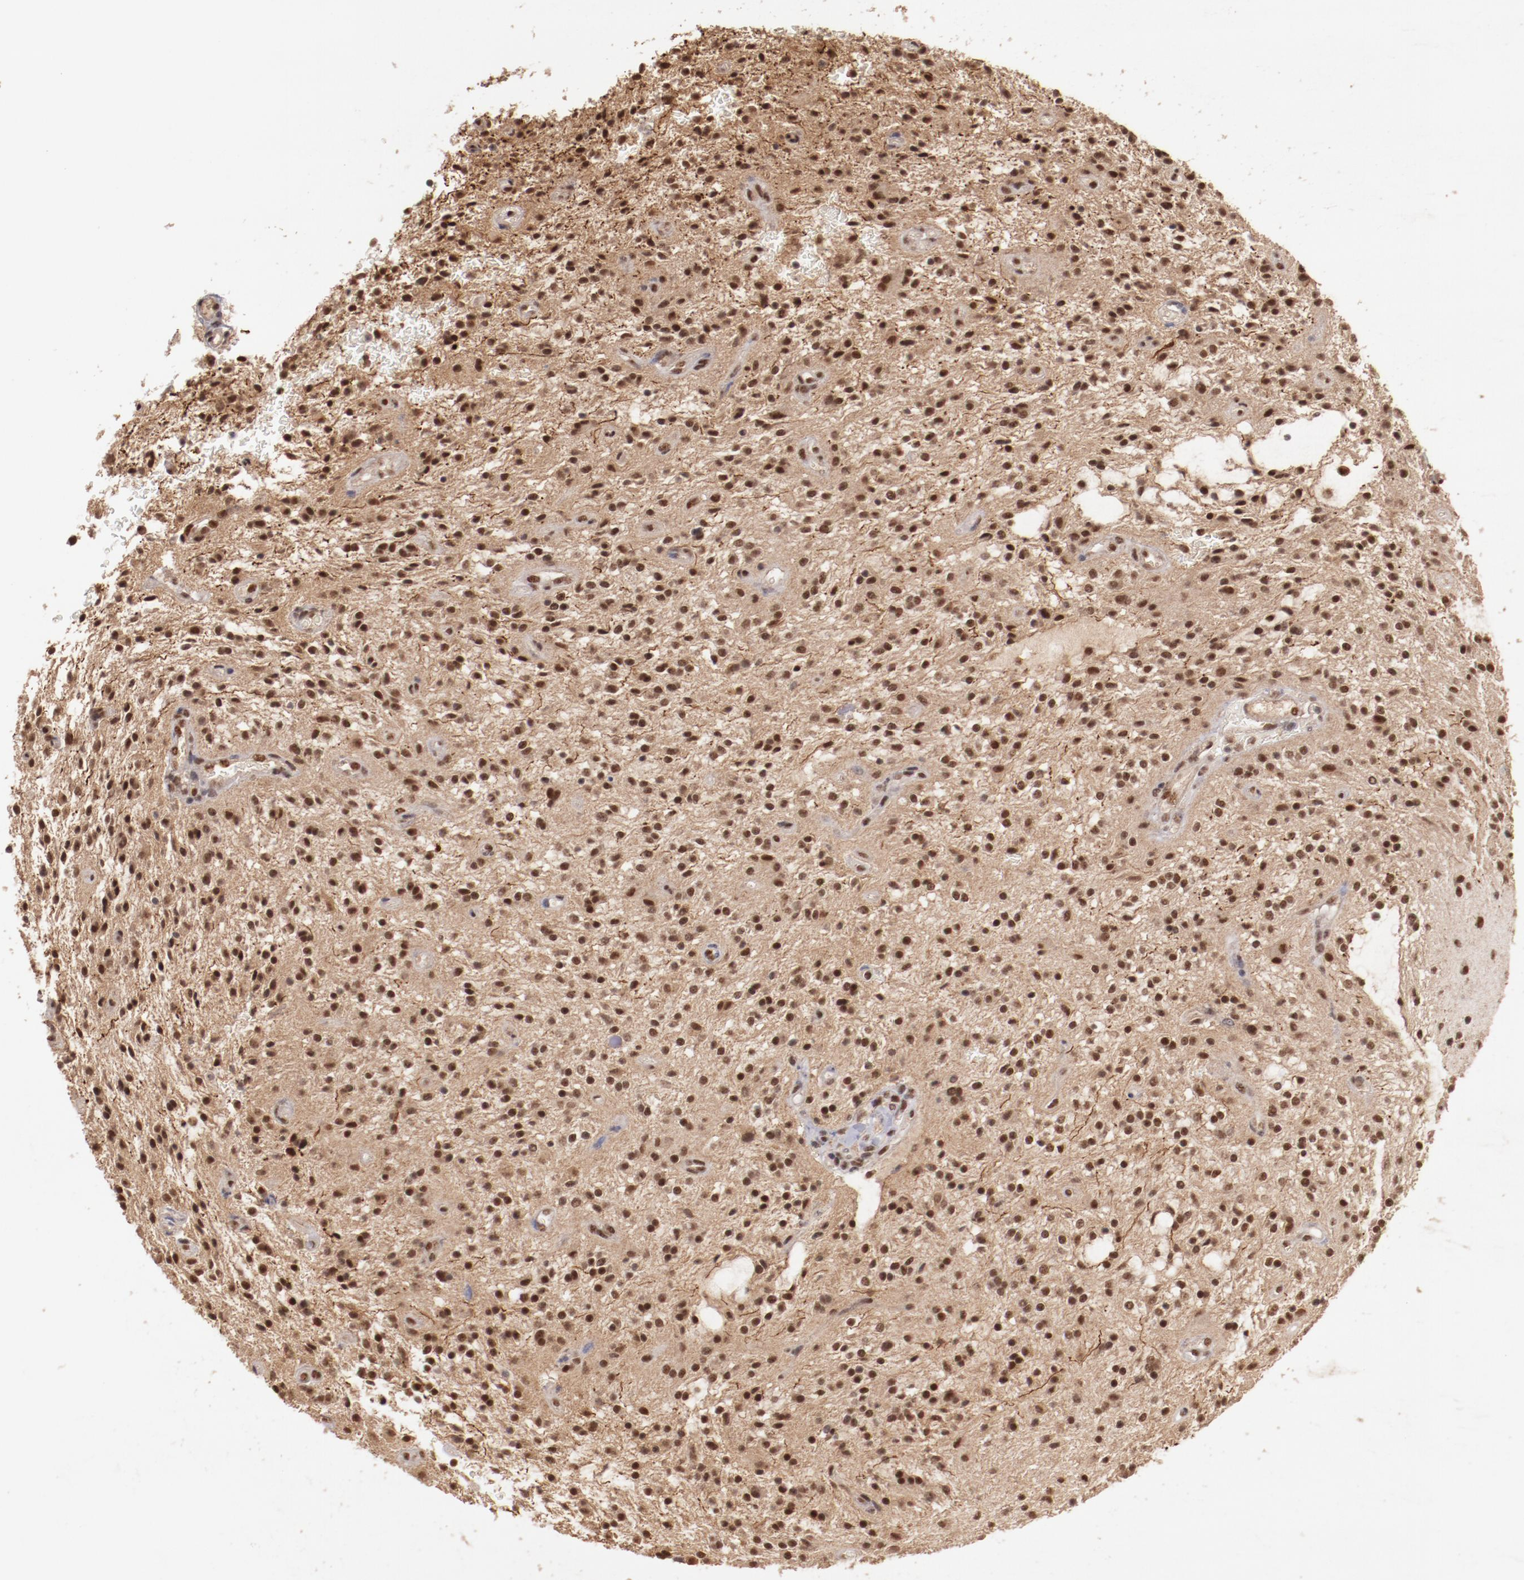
{"staining": {"intensity": "strong", "quantity": ">75%", "location": "nuclear"}, "tissue": "glioma", "cell_type": "Tumor cells", "image_type": "cancer", "snomed": [{"axis": "morphology", "description": "Glioma, malignant, NOS"}, {"axis": "topography", "description": "Cerebellum"}], "caption": "Immunohistochemistry (IHC) (DAB (3,3'-diaminobenzidine)) staining of malignant glioma reveals strong nuclear protein expression in approximately >75% of tumor cells. (DAB = brown stain, brightfield microscopy at high magnification).", "gene": "CLOCK", "patient": {"sex": "female", "age": 10}}